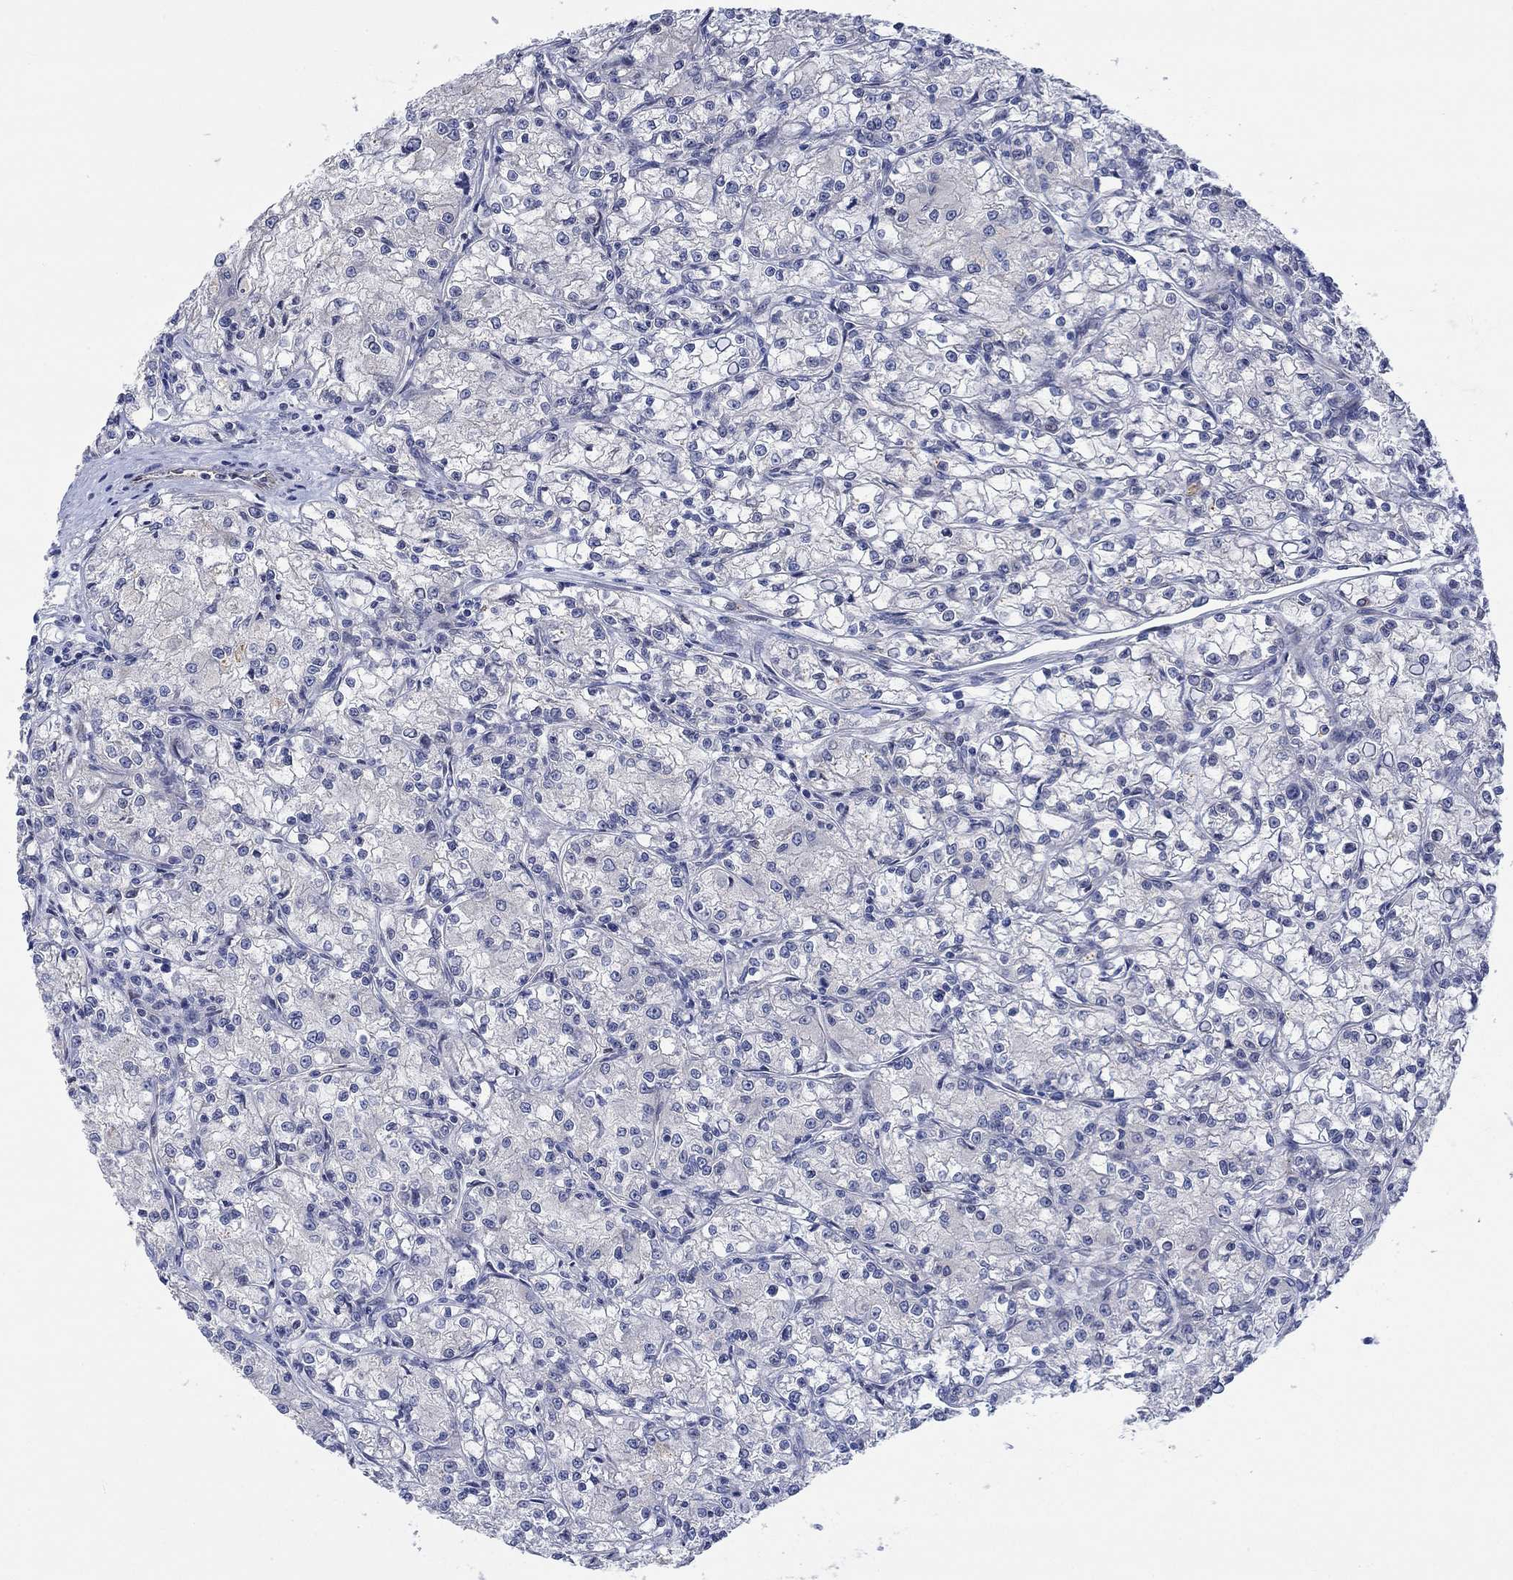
{"staining": {"intensity": "negative", "quantity": "none", "location": "none"}, "tissue": "renal cancer", "cell_type": "Tumor cells", "image_type": "cancer", "snomed": [{"axis": "morphology", "description": "Adenocarcinoma, NOS"}, {"axis": "topography", "description": "Kidney"}], "caption": "IHC photomicrograph of neoplastic tissue: renal cancer stained with DAB exhibits no significant protein positivity in tumor cells. (DAB immunohistochemistry (IHC), high magnification).", "gene": "CAMK1D", "patient": {"sex": "female", "age": 59}}